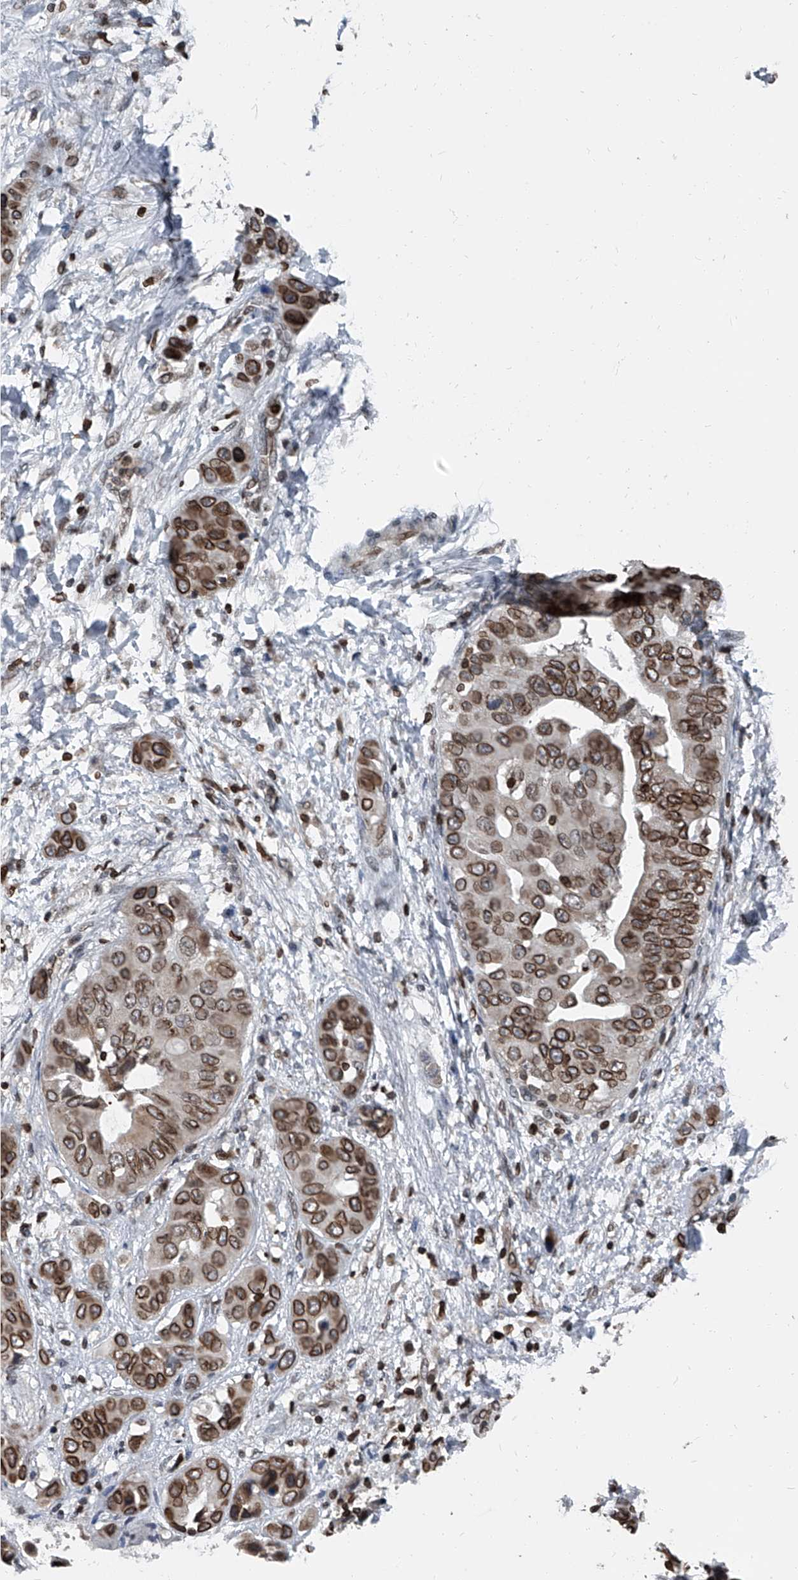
{"staining": {"intensity": "strong", "quantity": ">75%", "location": "cytoplasmic/membranous,nuclear"}, "tissue": "liver cancer", "cell_type": "Tumor cells", "image_type": "cancer", "snomed": [{"axis": "morphology", "description": "Cholangiocarcinoma"}, {"axis": "topography", "description": "Liver"}], "caption": "Liver cholangiocarcinoma stained for a protein reveals strong cytoplasmic/membranous and nuclear positivity in tumor cells.", "gene": "PHF20", "patient": {"sex": "female", "age": 52}}